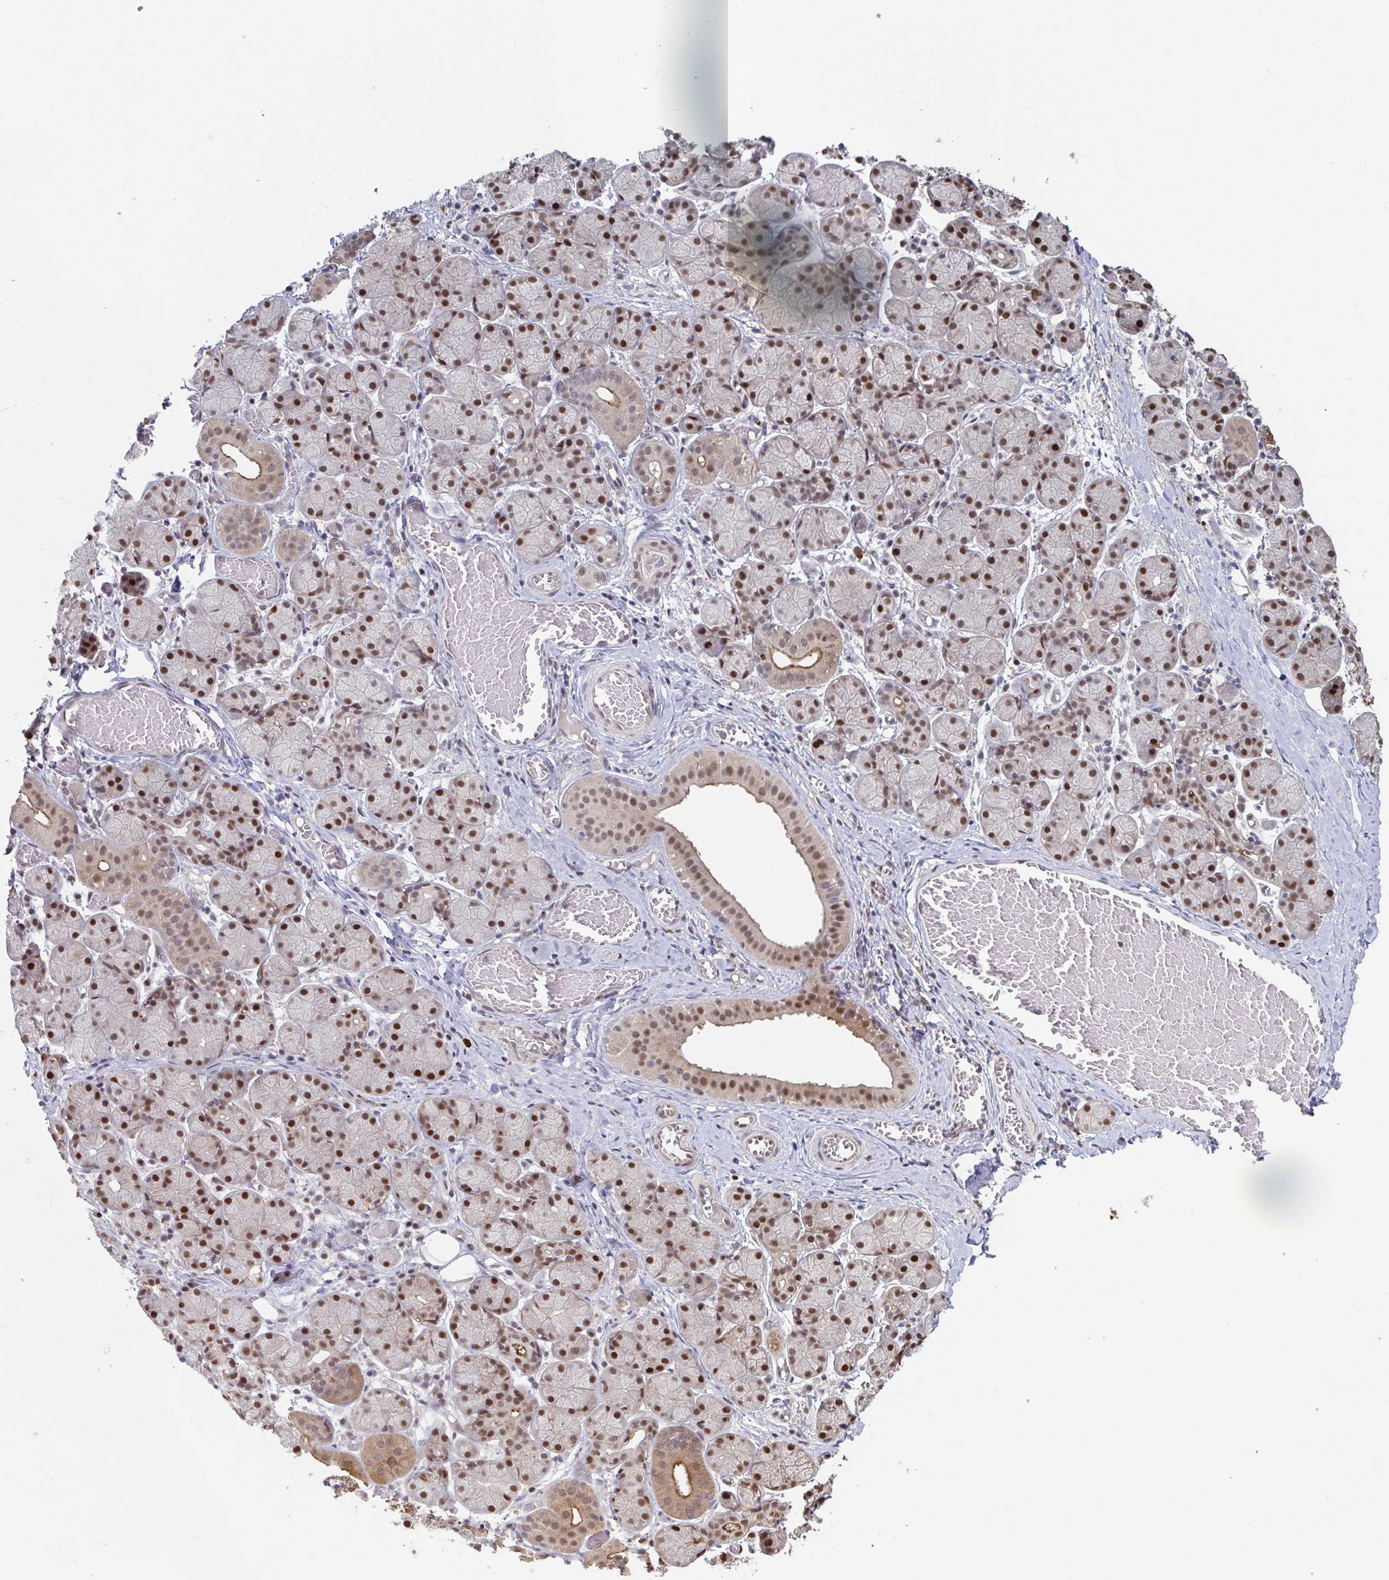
{"staining": {"intensity": "strong", "quantity": ">75%", "location": "nuclear"}, "tissue": "salivary gland", "cell_type": "Glandular cells", "image_type": "normal", "snomed": [{"axis": "morphology", "description": "Normal tissue, NOS"}, {"axis": "topography", "description": "Salivary gland"}], "caption": "Brown immunohistochemical staining in unremarkable salivary gland reveals strong nuclear positivity in approximately >75% of glandular cells. (Stains: DAB in brown, nuclei in blue, Microscopy: brightfield microscopy at high magnification).", "gene": "ACD", "patient": {"sex": "female", "age": 24}}